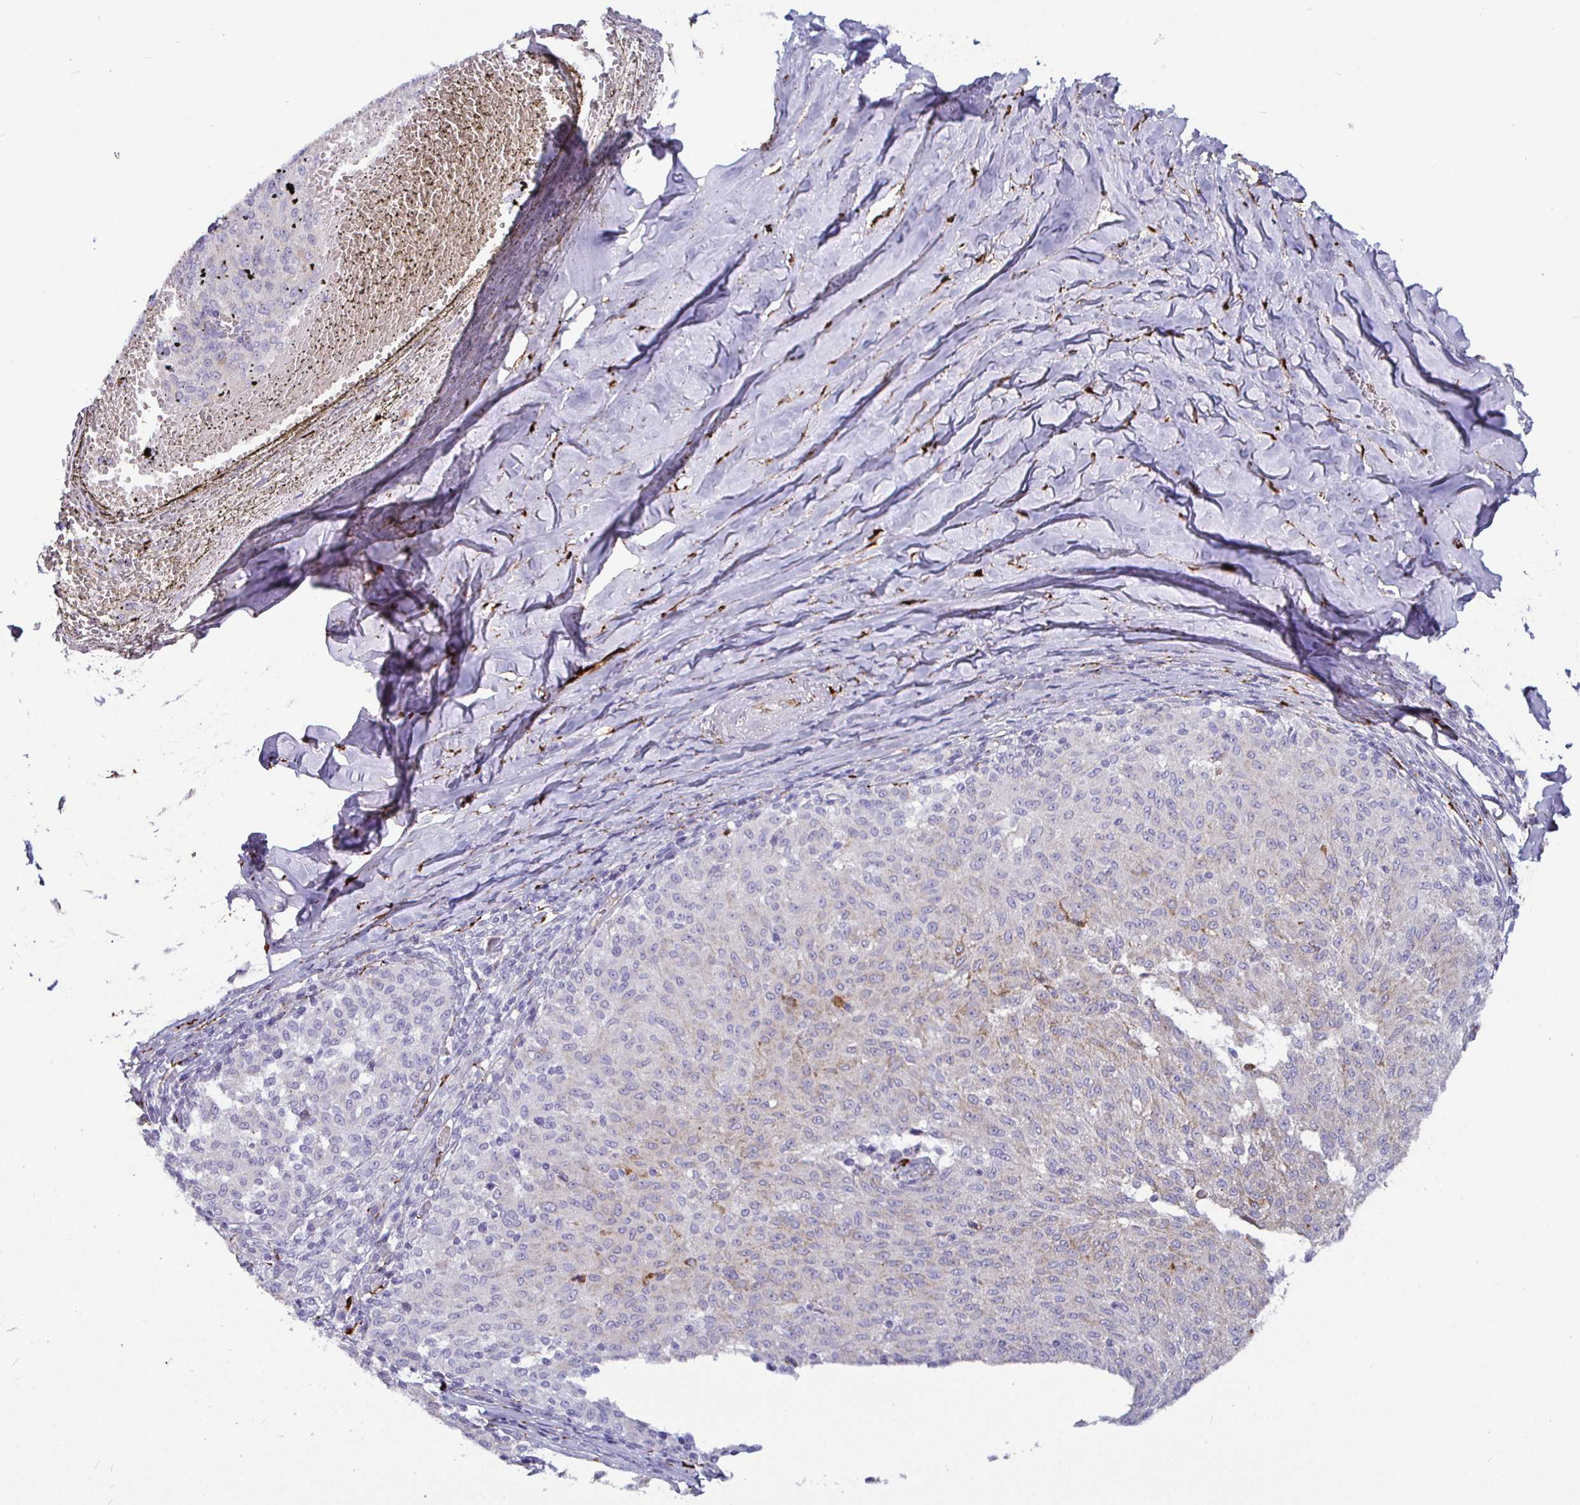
{"staining": {"intensity": "moderate", "quantity": "<25%", "location": "cytoplasmic/membranous"}, "tissue": "melanoma", "cell_type": "Tumor cells", "image_type": "cancer", "snomed": [{"axis": "morphology", "description": "Malignant melanoma, NOS"}, {"axis": "topography", "description": "Skin"}], "caption": "Moderate cytoplasmic/membranous expression for a protein is appreciated in about <25% of tumor cells of malignant melanoma using immunohistochemistry.", "gene": "P4HA2", "patient": {"sex": "female", "age": 72}}